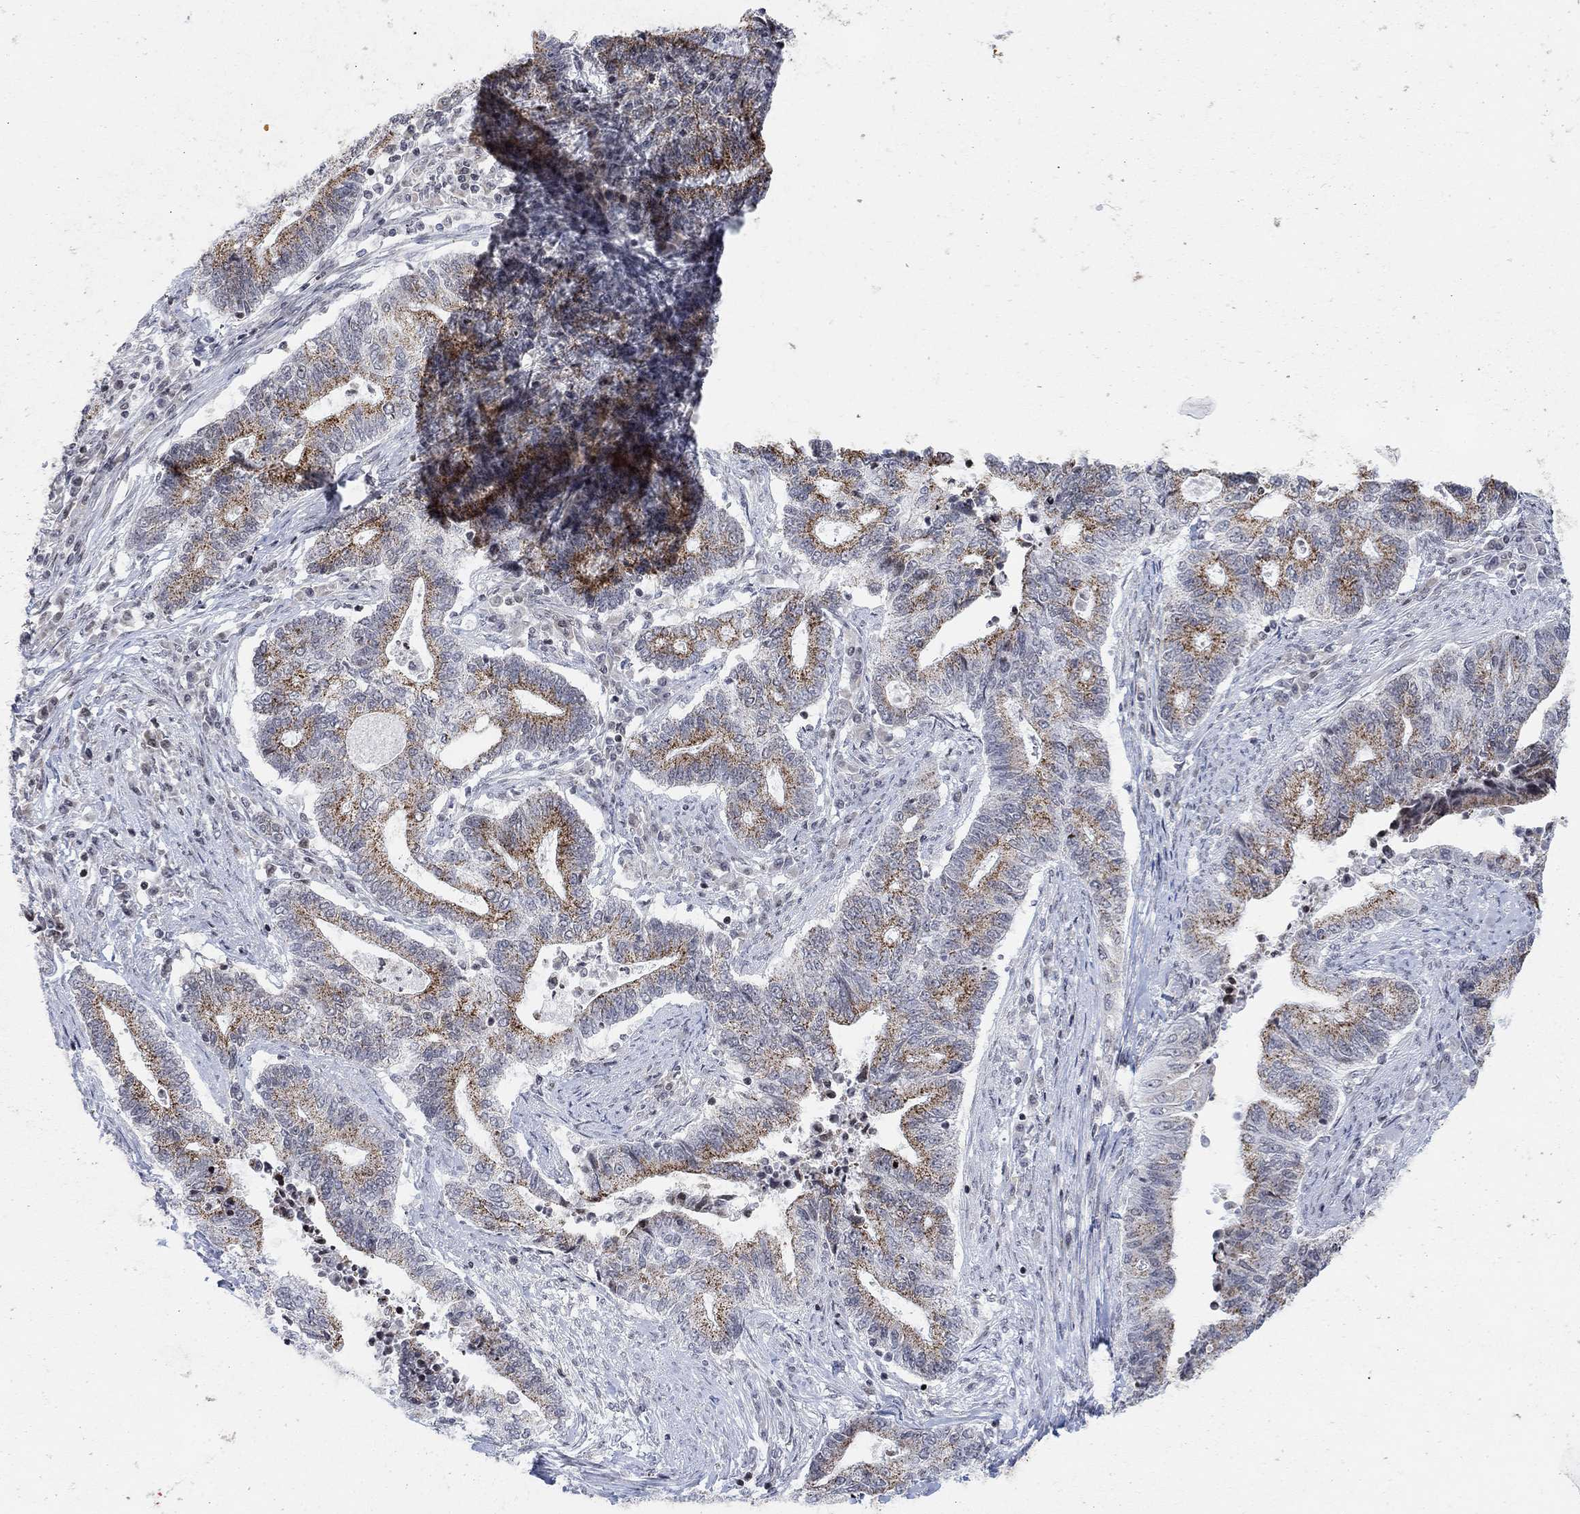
{"staining": {"intensity": "strong", "quantity": "25%-75%", "location": "cytoplasmic/membranous"}, "tissue": "endometrial cancer", "cell_type": "Tumor cells", "image_type": "cancer", "snomed": [{"axis": "morphology", "description": "Adenocarcinoma, NOS"}, {"axis": "topography", "description": "Uterus"}, {"axis": "topography", "description": "Endometrium"}], "caption": "Strong cytoplasmic/membranous positivity is appreciated in about 25%-75% of tumor cells in endometrial cancer (adenocarcinoma).", "gene": "ABHD14A", "patient": {"sex": "female", "age": 54}}